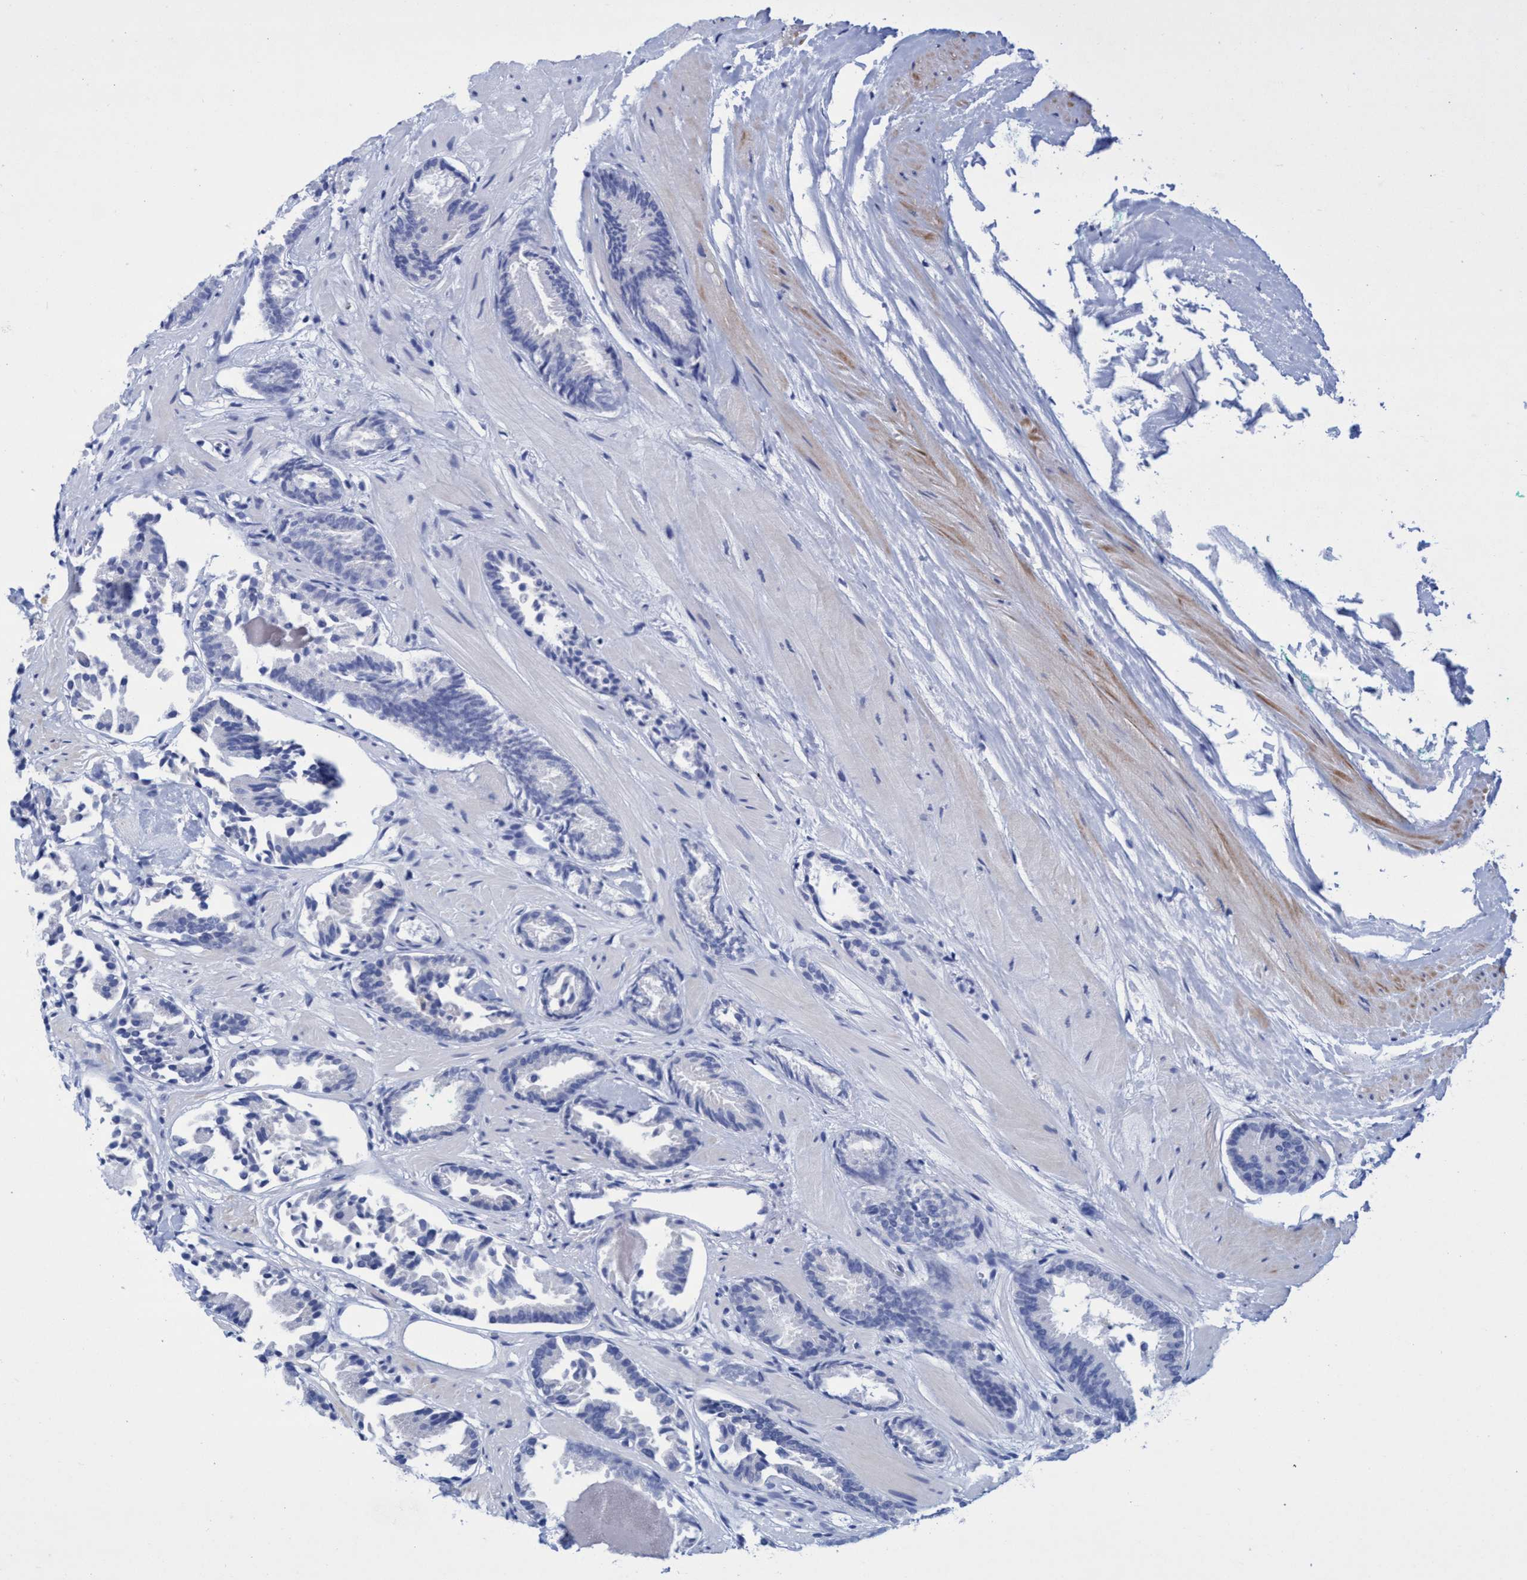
{"staining": {"intensity": "negative", "quantity": "none", "location": "none"}, "tissue": "prostate cancer", "cell_type": "Tumor cells", "image_type": "cancer", "snomed": [{"axis": "morphology", "description": "Adenocarcinoma, Low grade"}, {"axis": "topography", "description": "Prostate"}], "caption": "There is no significant expression in tumor cells of adenocarcinoma (low-grade) (prostate). (DAB immunohistochemistry, high magnification).", "gene": "R3HCC1", "patient": {"sex": "male", "age": 51}}